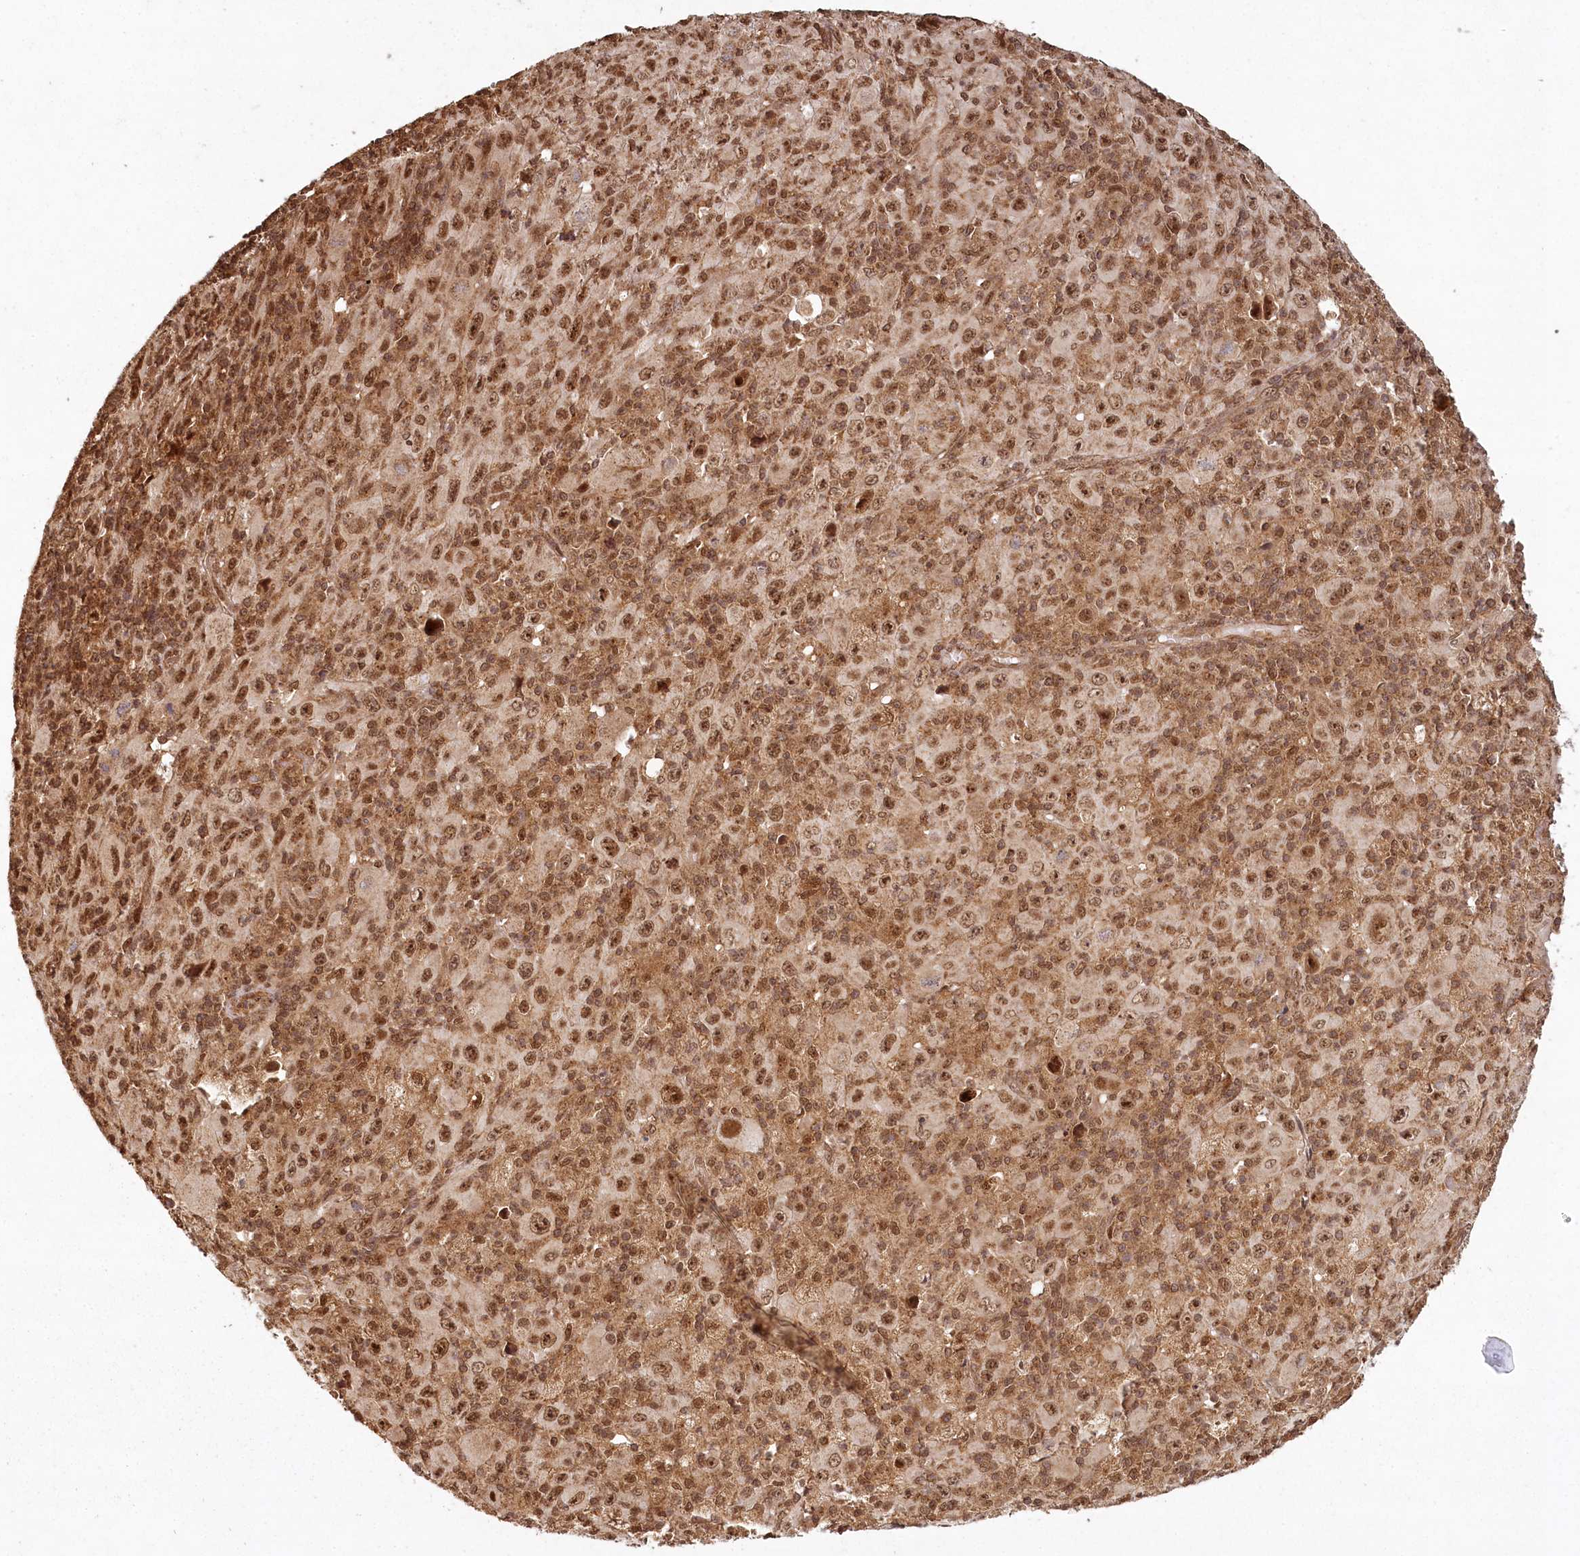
{"staining": {"intensity": "strong", "quantity": ">75%", "location": "cytoplasmic/membranous,nuclear"}, "tissue": "melanoma", "cell_type": "Tumor cells", "image_type": "cancer", "snomed": [{"axis": "morphology", "description": "Malignant melanoma, Metastatic site"}, {"axis": "topography", "description": "Skin"}], "caption": "High-magnification brightfield microscopy of melanoma stained with DAB (brown) and counterstained with hematoxylin (blue). tumor cells exhibit strong cytoplasmic/membranous and nuclear staining is identified in approximately>75% of cells. (Stains: DAB in brown, nuclei in blue, Microscopy: brightfield microscopy at high magnification).", "gene": "MICU1", "patient": {"sex": "female", "age": 56}}